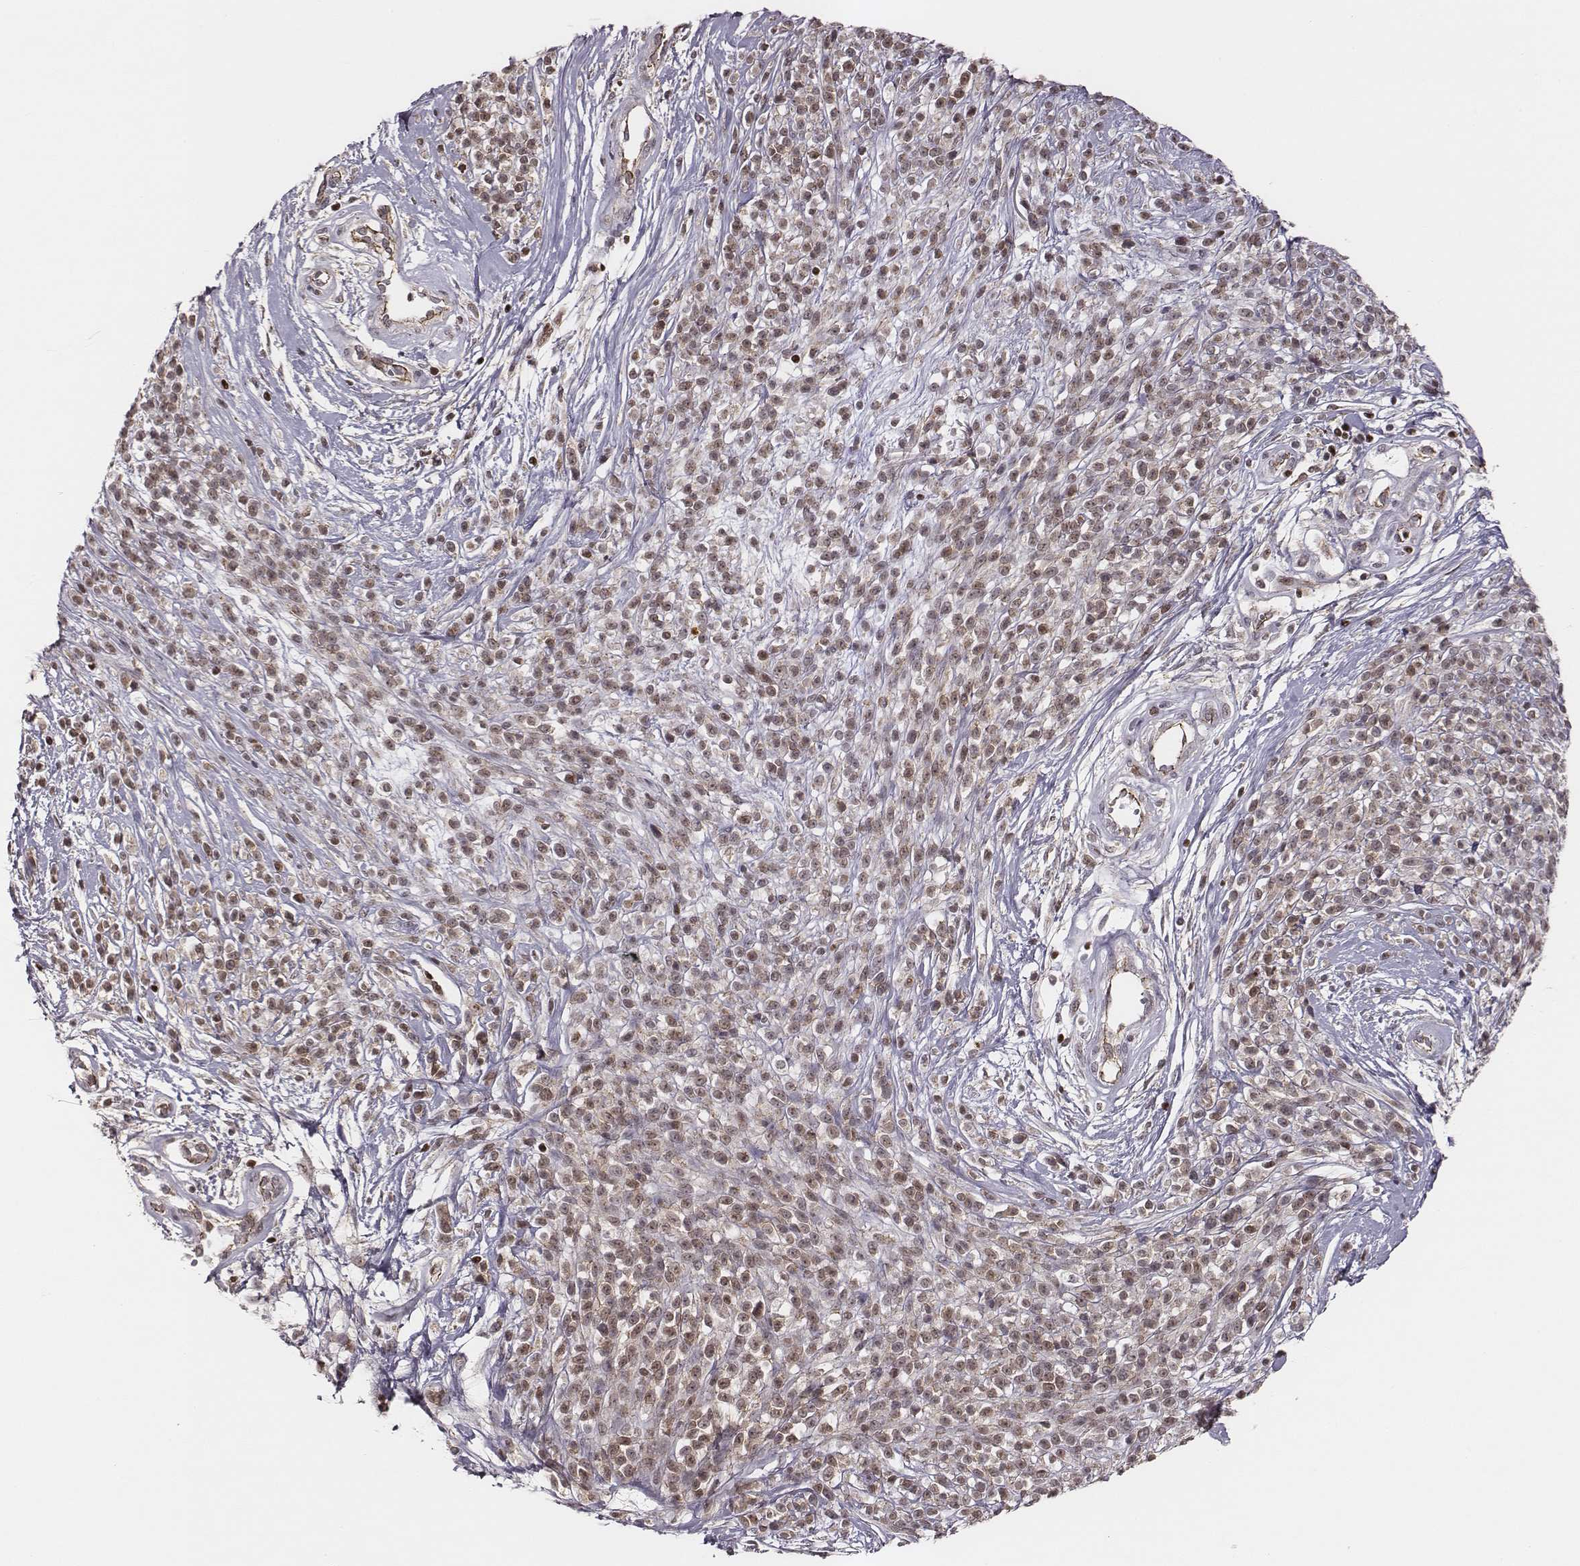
{"staining": {"intensity": "moderate", "quantity": ">75%", "location": "nuclear"}, "tissue": "melanoma", "cell_type": "Tumor cells", "image_type": "cancer", "snomed": [{"axis": "morphology", "description": "Malignant melanoma, NOS"}, {"axis": "topography", "description": "Skin"}, {"axis": "topography", "description": "Skin of trunk"}], "caption": "Protein staining of malignant melanoma tissue reveals moderate nuclear positivity in about >75% of tumor cells.", "gene": "WDR59", "patient": {"sex": "male", "age": 74}}